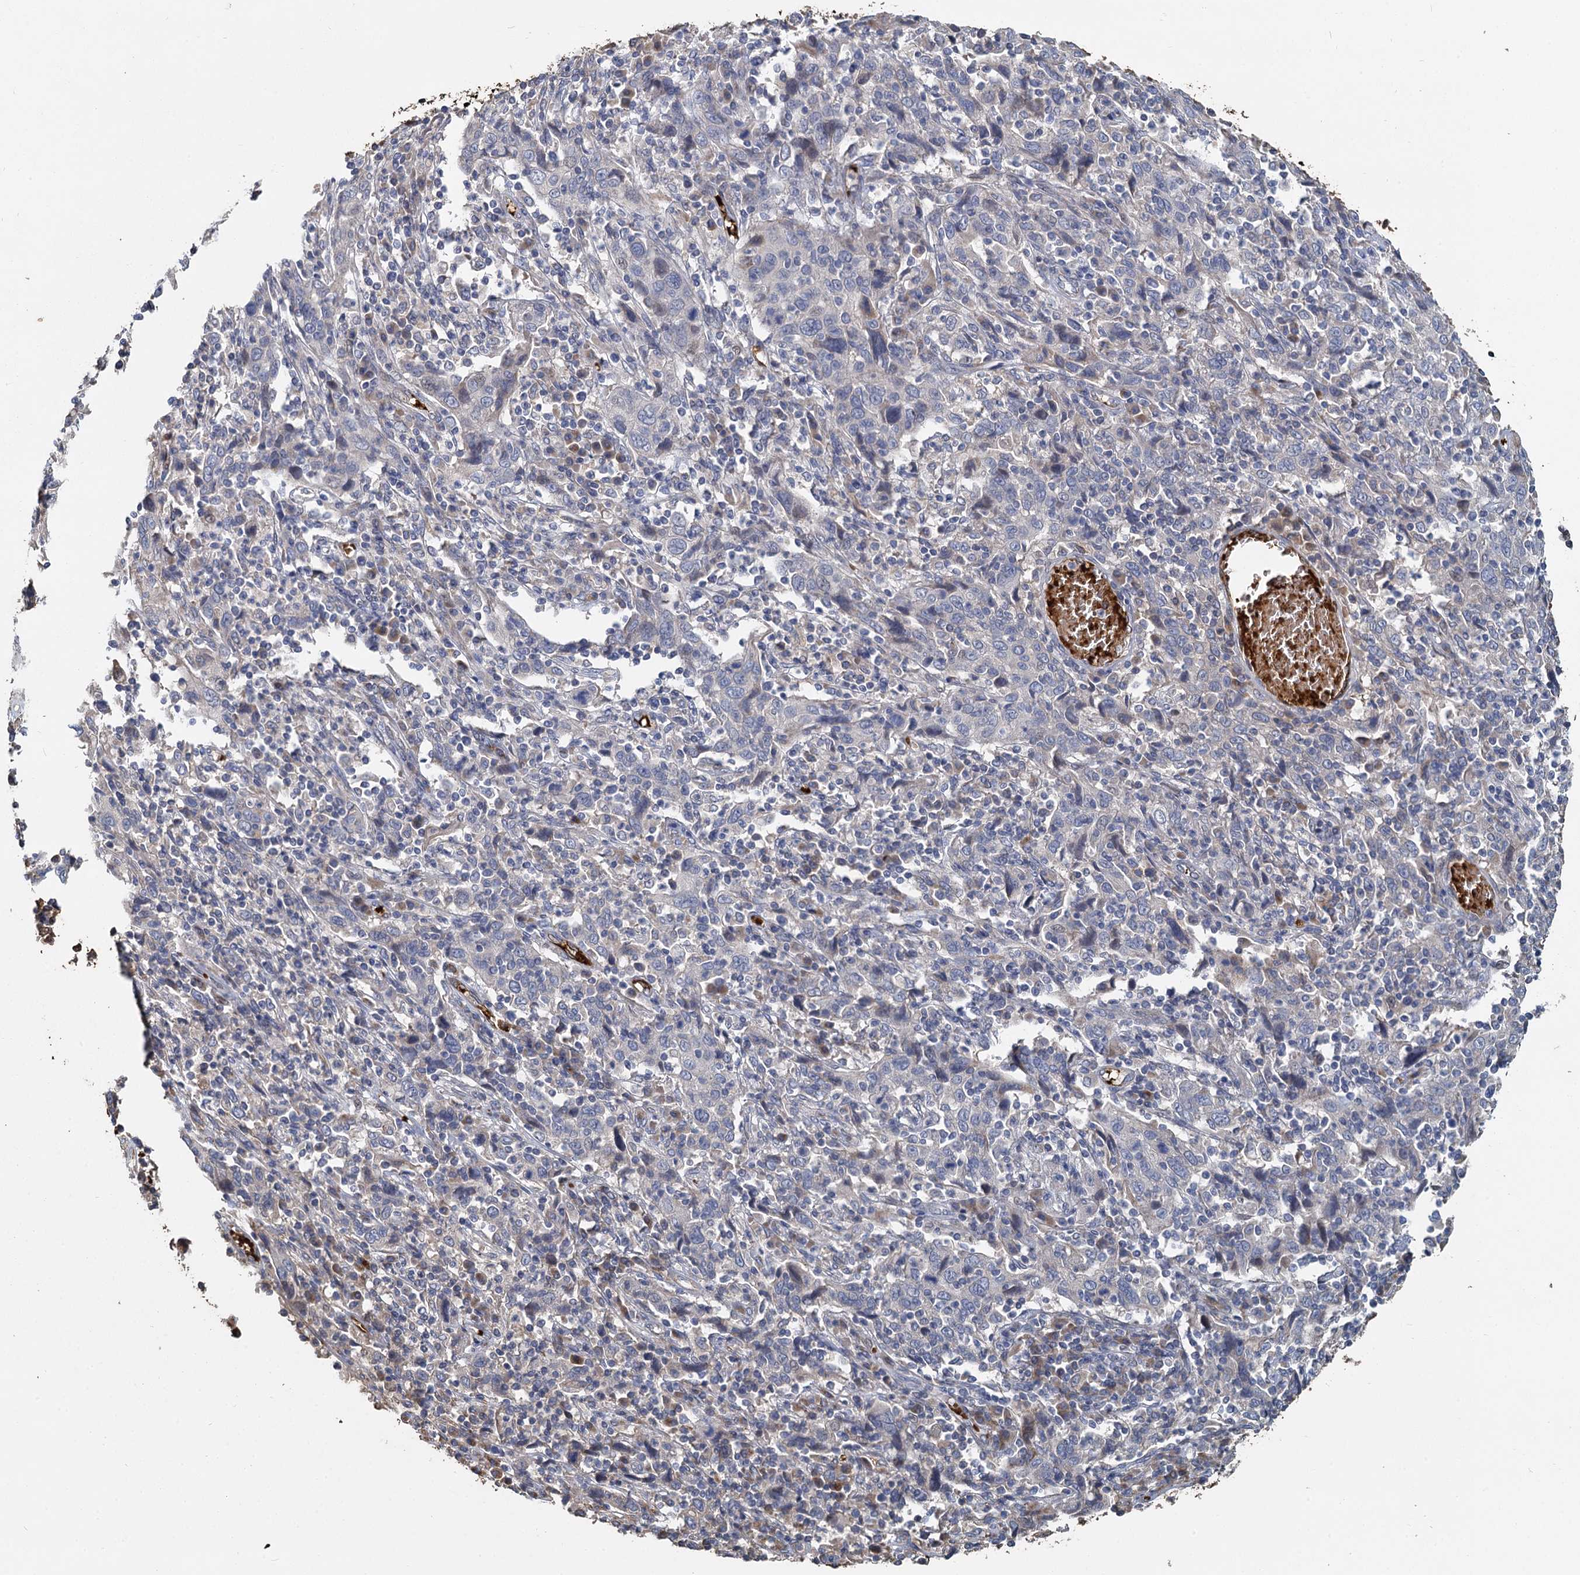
{"staining": {"intensity": "negative", "quantity": "none", "location": "none"}, "tissue": "cervical cancer", "cell_type": "Tumor cells", "image_type": "cancer", "snomed": [{"axis": "morphology", "description": "Squamous cell carcinoma, NOS"}, {"axis": "topography", "description": "Cervix"}], "caption": "IHC image of neoplastic tissue: human cervical cancer stained with DAB (3,3'-diaminobenzidine) demonstrates no significant protein staining in tumor cells.", "gene": "TCTN2", "patient": {"sex": "female", "age": 46}}